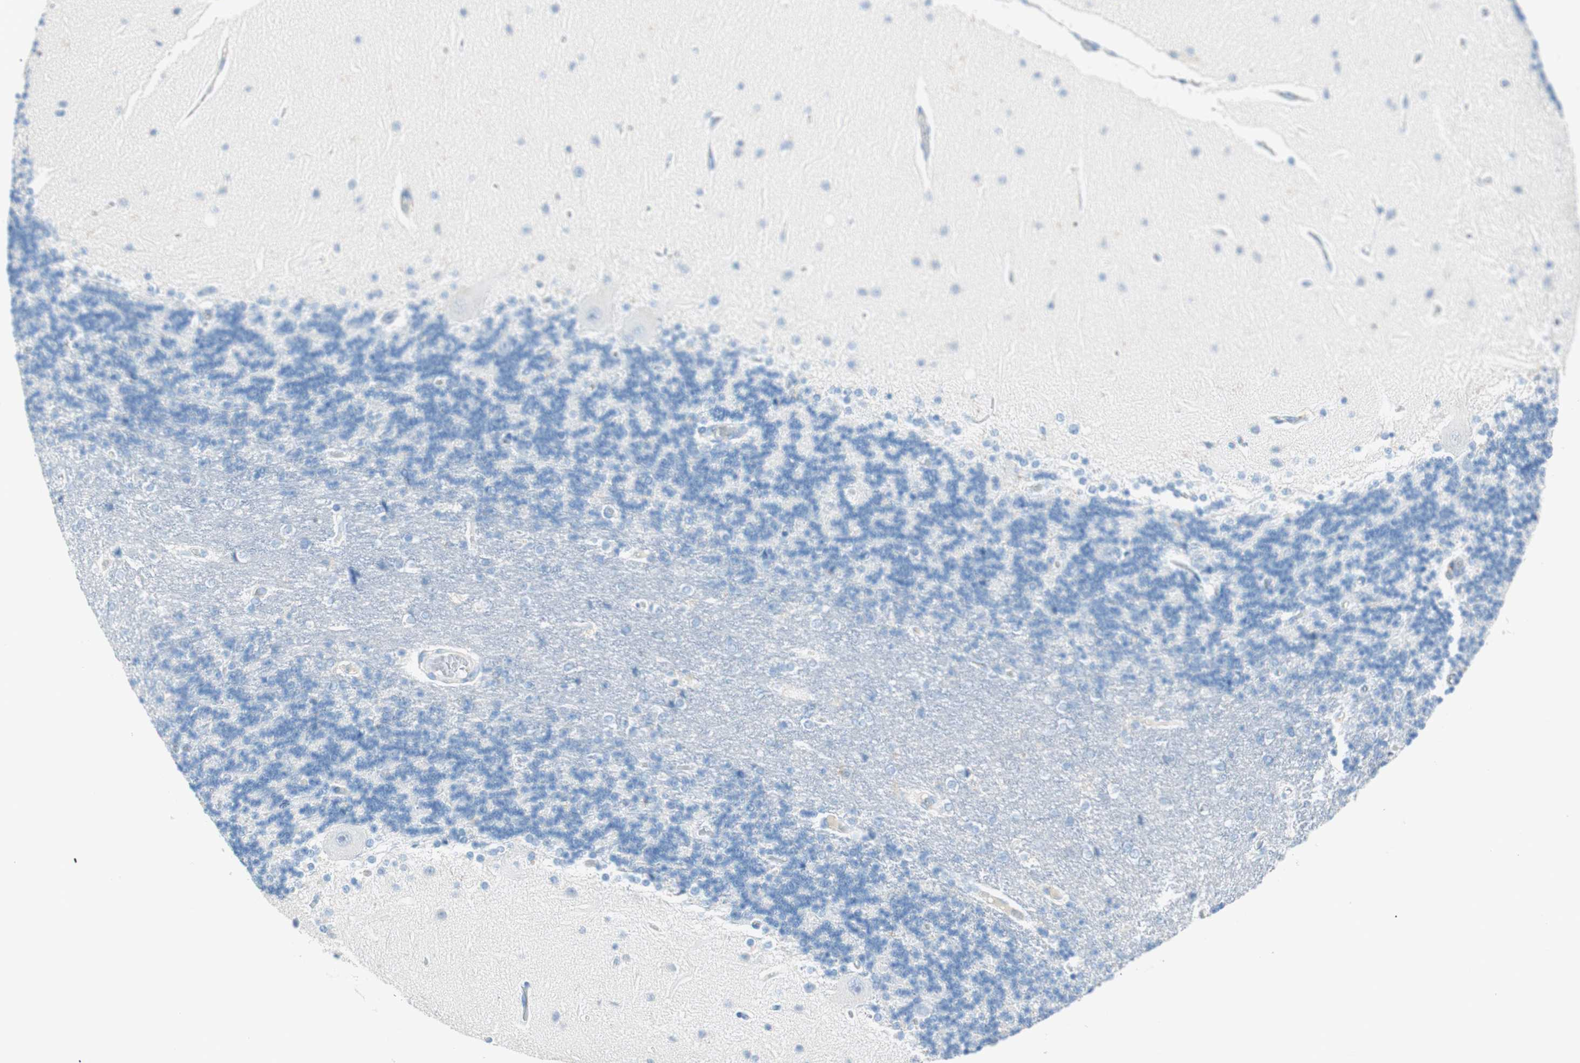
{"staining": {"intensity": "negative", "quantity": "none", "location": "none"}, "tissue": "cerebellum", "cell_type": "Cells in granular layer", "image_type": "normal", "snomed": [{"axis": "morphology", "description": "Normal tissue, NOS"}, {"axis": "topography", "description": "Cerebellum"}], "caption": "Immunohistochemical staining of benign cerebellum displays no significant positivity in cells in granular layer. (Brightfield microscopy of DAB (3,3'-diaminobenzidine) IHC at high magnification).", "gene": "TNFRSF13C", "patient": {"sex": "female", "age": 54}}